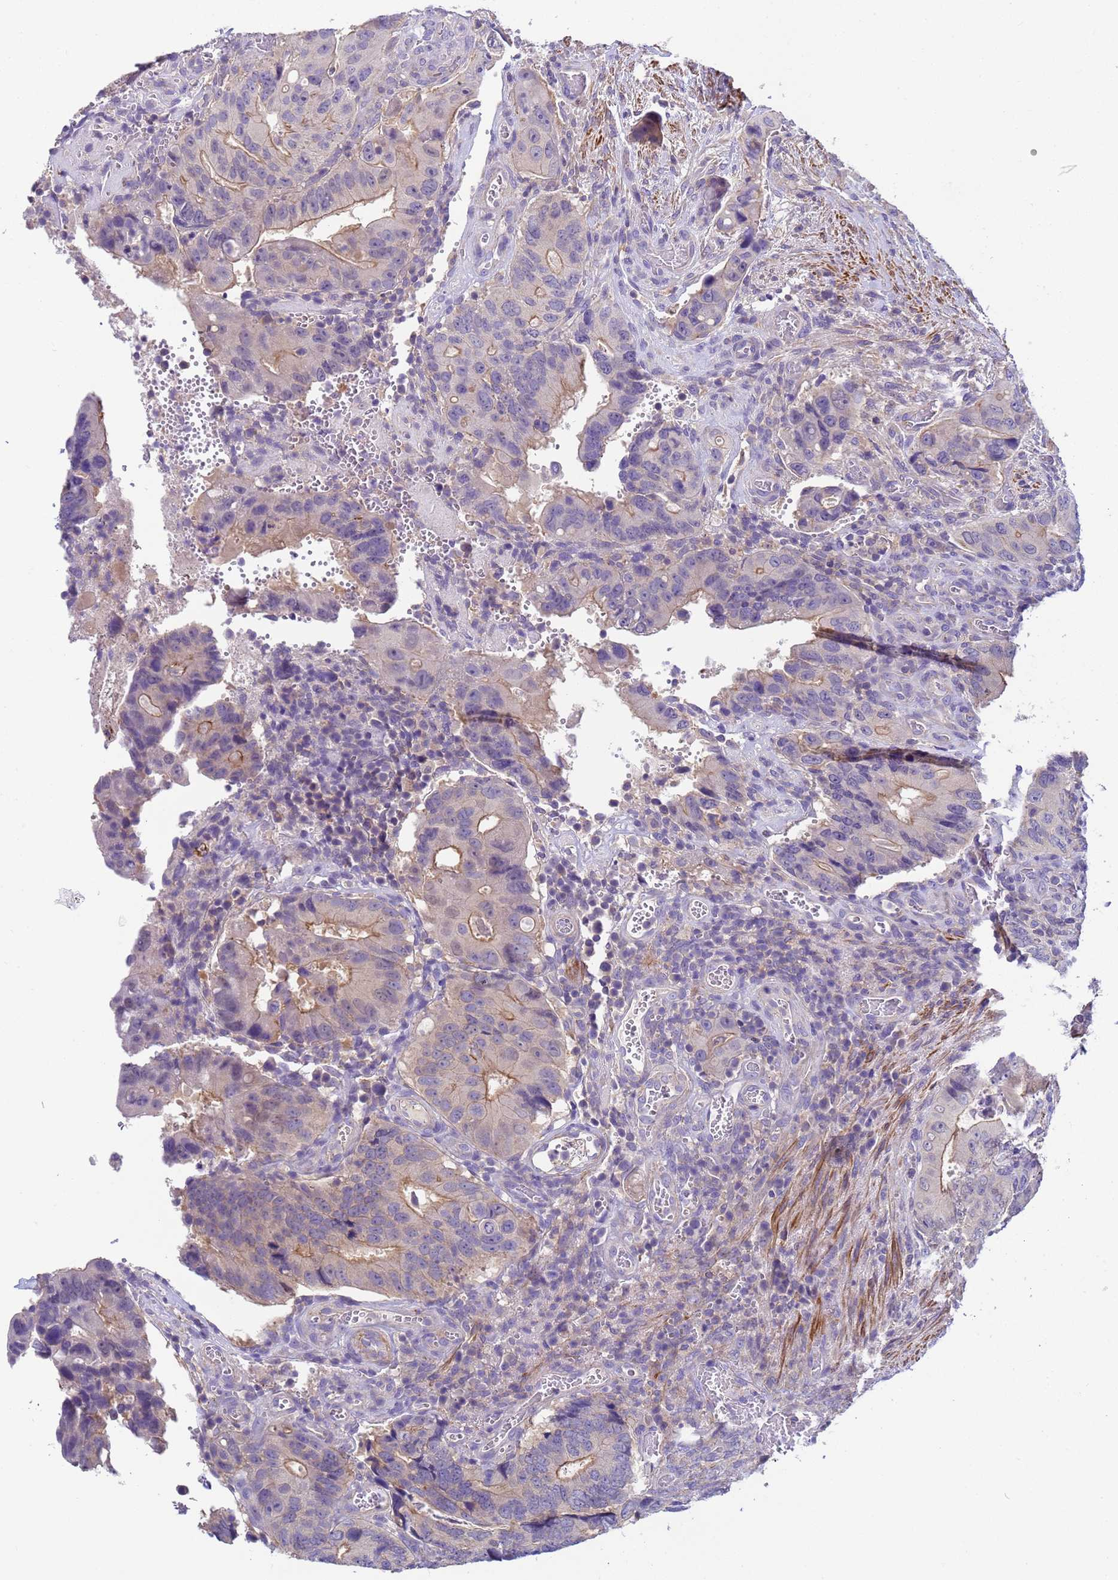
{"staining": {"intensity": "moderate", "quantity": "<25%", "location": "cytoplasmic/membranous"}, "tissue": "colorectal cancer", "cell_type": "Tumor cells", "image_type": "cancer", "snomed": [{"axis": "morphology", "description": "Adenocarcinoma, NOS"}, {"axis": "topography", "description": "Colon"}], "caption": "About <25% of tumor cells in colorectal adenocarcinoma display moderate cytoplasmic/membranous protein positivity as visualized by brown immunohistochemical staining.", "gene": "KLHL13", "patient": {"sex": "male", "age": 84}}